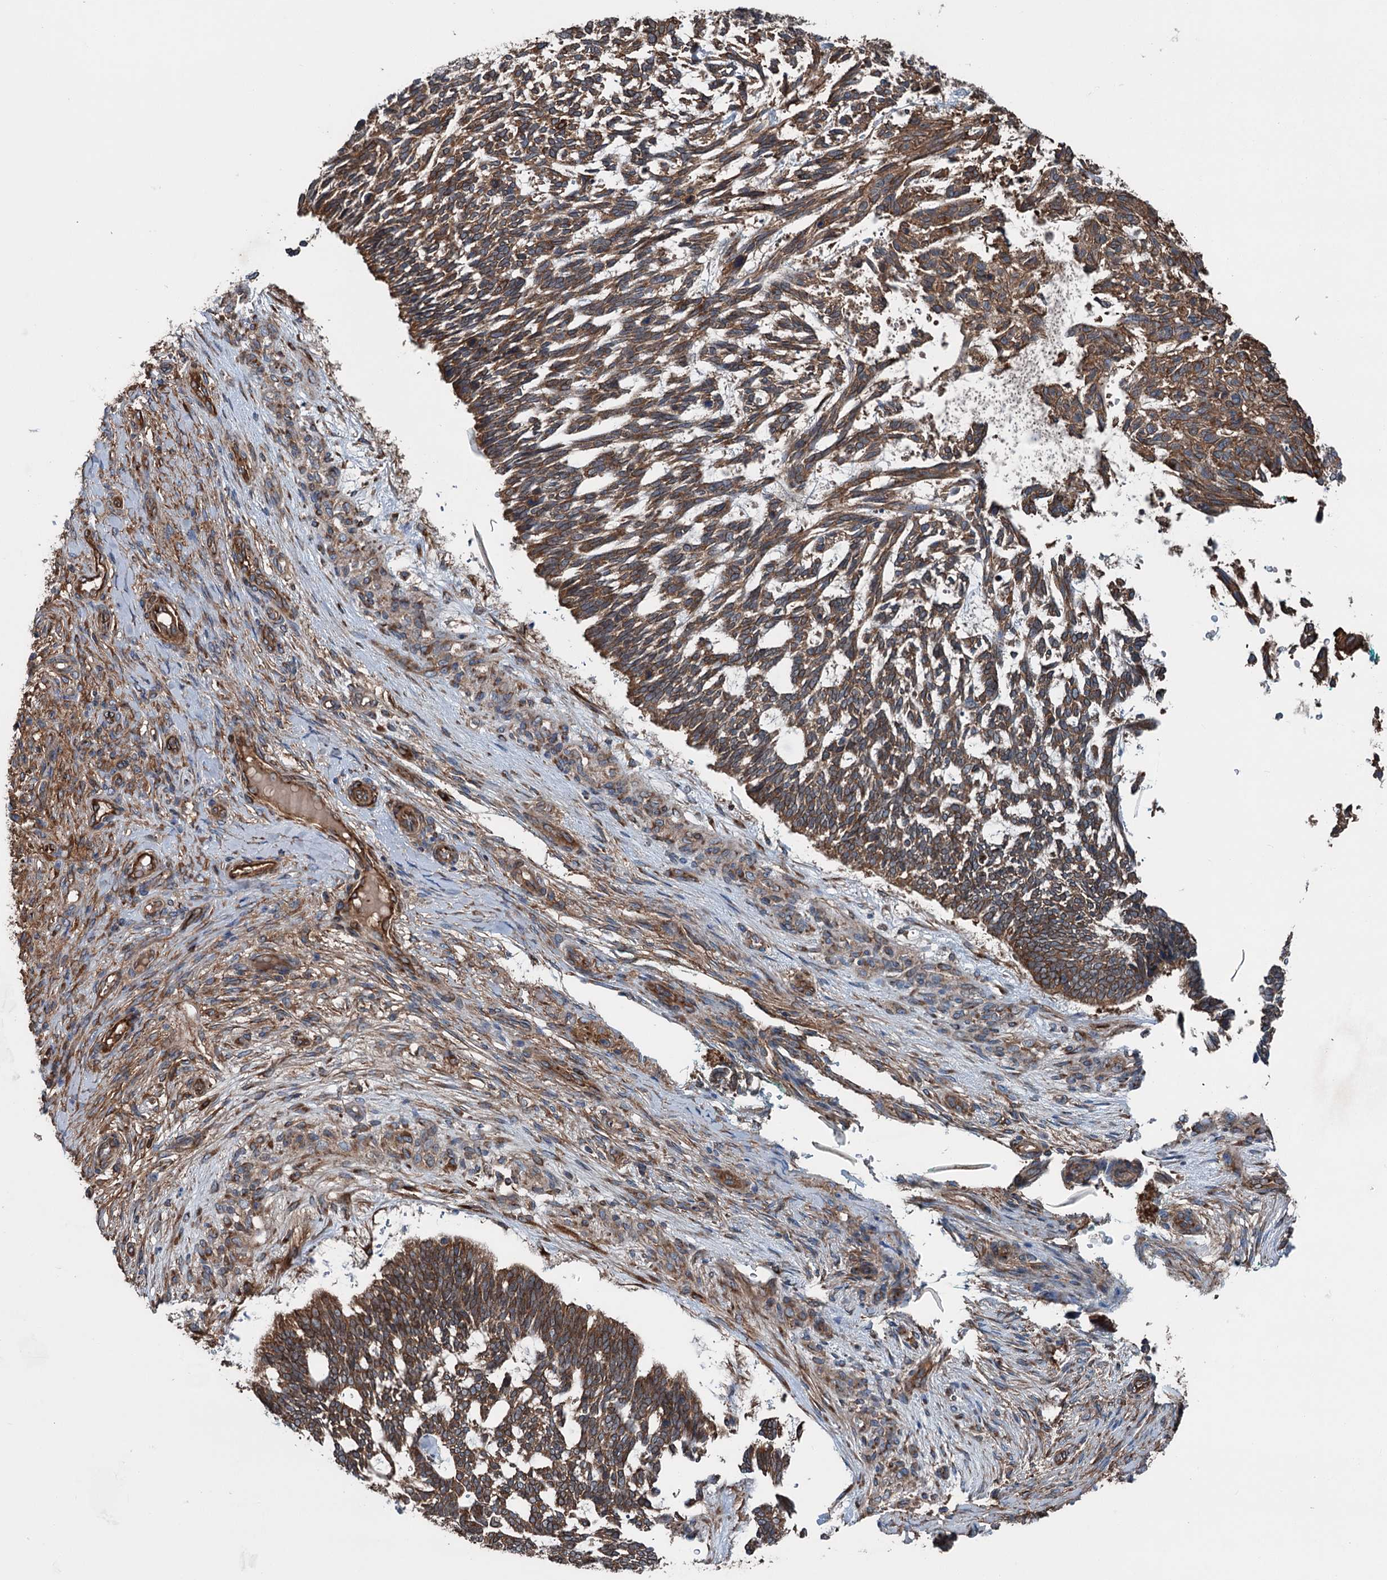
{"staining": {"intensity": "strong", "quantity": ">75%", "location": "cytoplasmic/membranous"}, "tissue": "skin cancer", "cell_type": "Tumor cells", "image_type": "cancer", "snomed": [{"axis": "morphology", "description": "Basal cell carcinoma"}, {"axis": "topography", "description": "Skin"}], "caption": "High-magnification brightfield microscopy of skin cancer (basal cell carcinoma) stained with DAB (brown) and counterstained with hematoxylin (blue). tumor cells exhibit strong cytoplasmic/membranous expression is appreciated in about>75% of cells.", "gene": "CALCOCO1", "patient": {"sex": "male", "age": 88}}